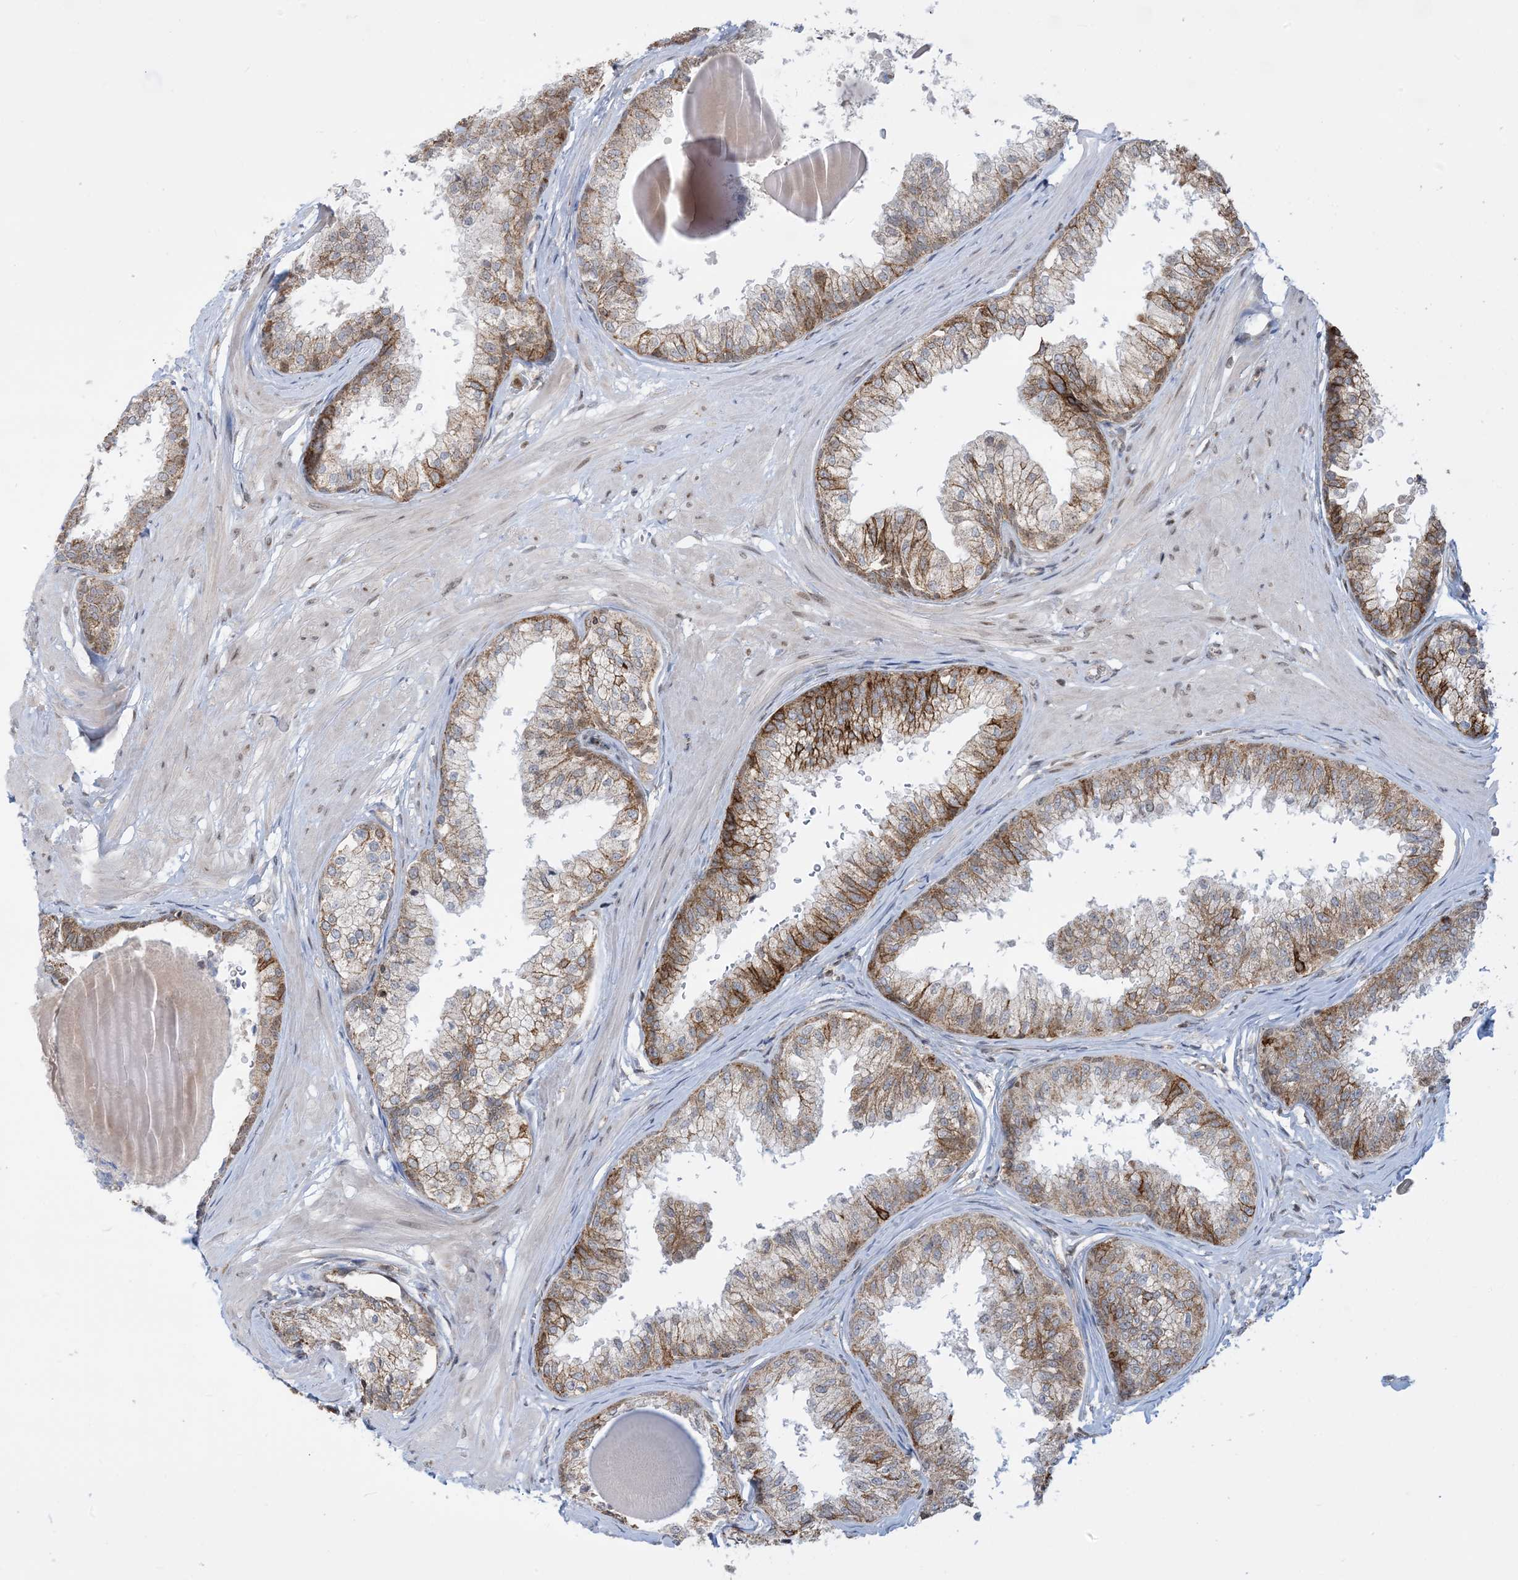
{"staining": {"intensity": "strong", "quantity": "25%-75%", "location": "cytoplasmic/membranous"}, "tissue": "prostate", "cell_type": "Glandular cells", "image_type": "normal", "snomed": [{"axis": "morphology", "description": "Normal tissue, NOS"}, {"axis": "topography", "description": "Prostate"}], "caption": "Benign prostate shows strong cytoplasmic/membranous staining in approximately 25%-75% of glandular cells.", "gene": "CASP4", "patient": {"sex": "male", "age": 48}}